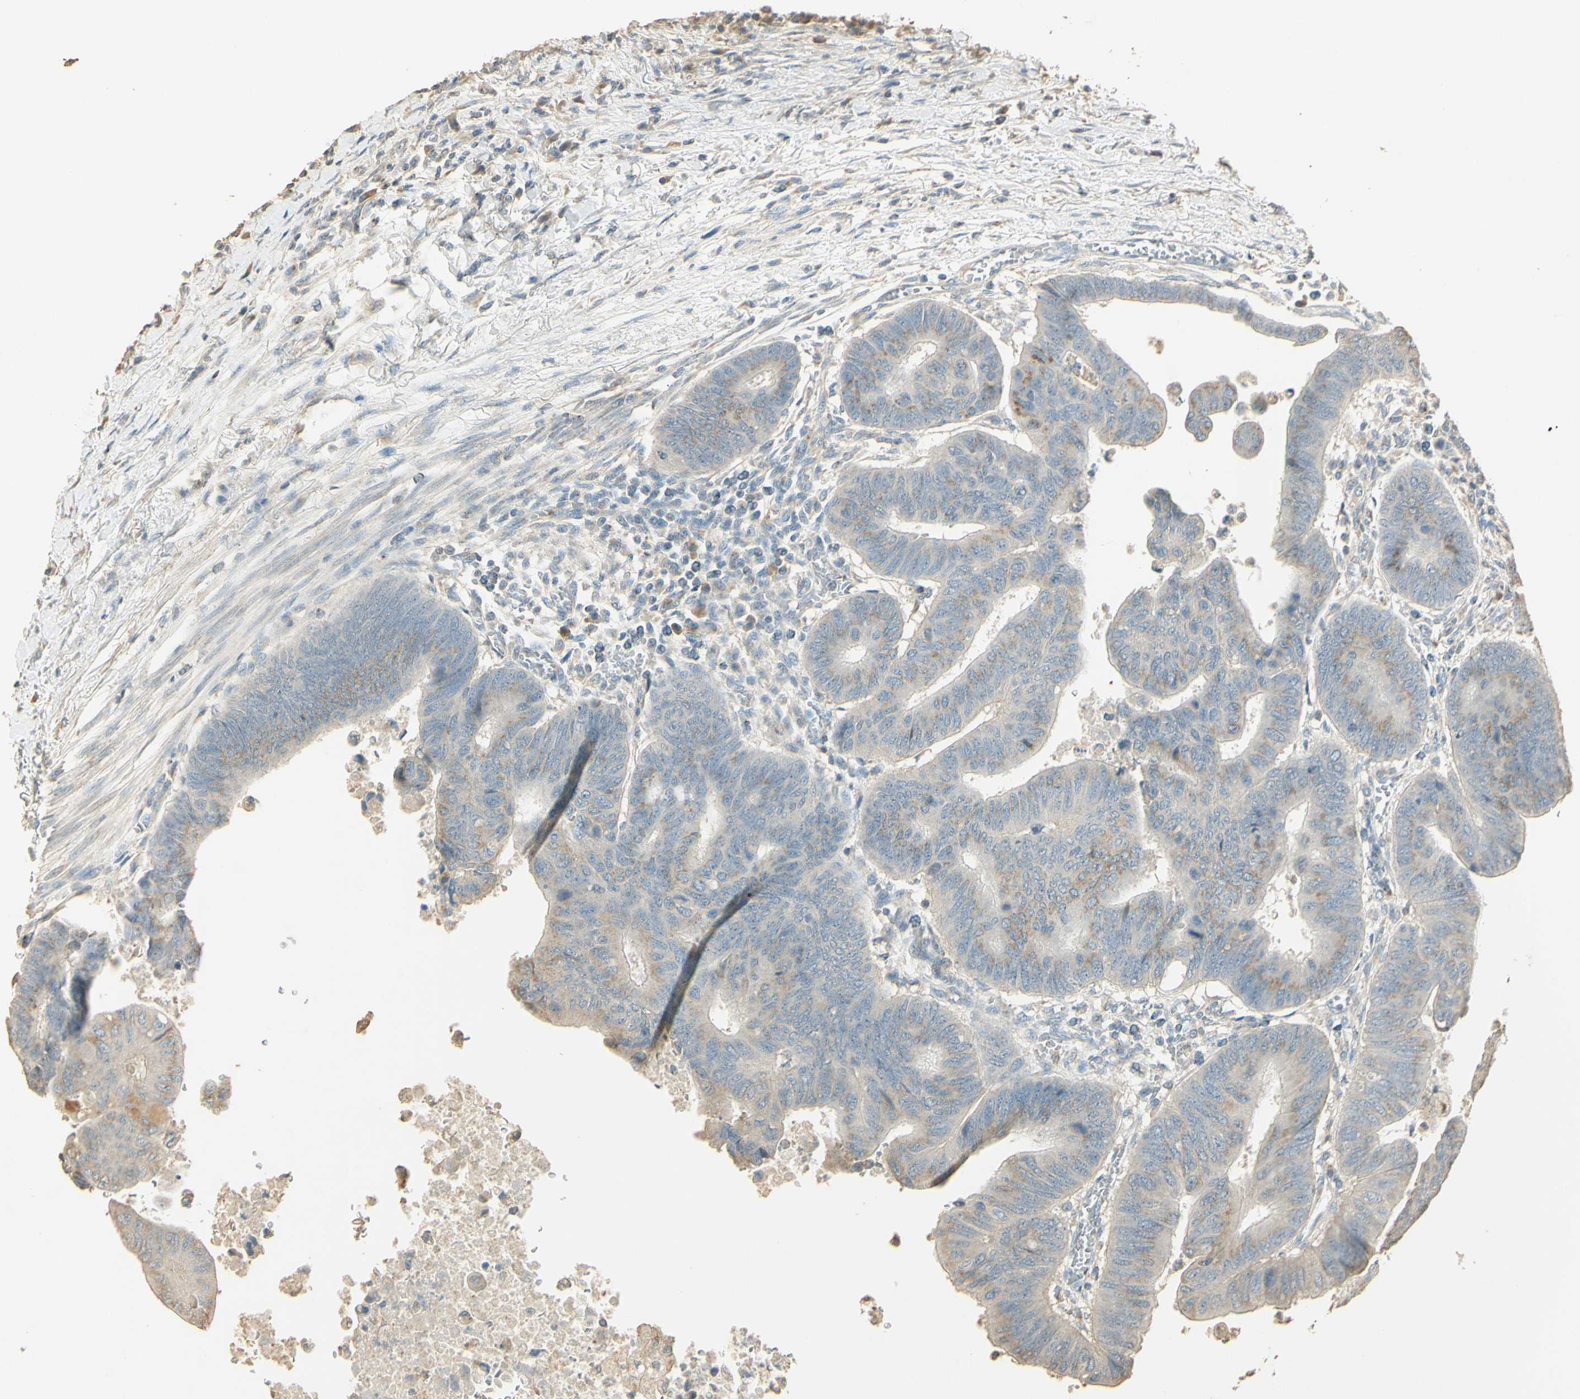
{"staining": {"intensity": "weak", "quantity": "25%-75%", "location": "cytoplasmic/membranous"}, "tissue": "colorectal cancer", "cell_type": "Tumor cells", "image_type": "cancer", "snomed": [{"axis": "morphology", "description": "Normal tissue, NOS"}, {"axis": "morphology", "description": "Adenocarcinoma, NOS"}, {"axis": "topography", "description": "Rectum"}, {"axis": "topography", "description": "Peripheral nerve tissue"}], "caption": "Immunohistochemical staining of colorectal adenocarcinoma shows low levels of weak cytoplasmic/membranous protein positivity in about 25%-75% of tumor cells. (brown staining indicates protein expression, while blue staining denotes nuclei).", "gene": "UXS1", "patient": {"sex": "male", "age": 92}}